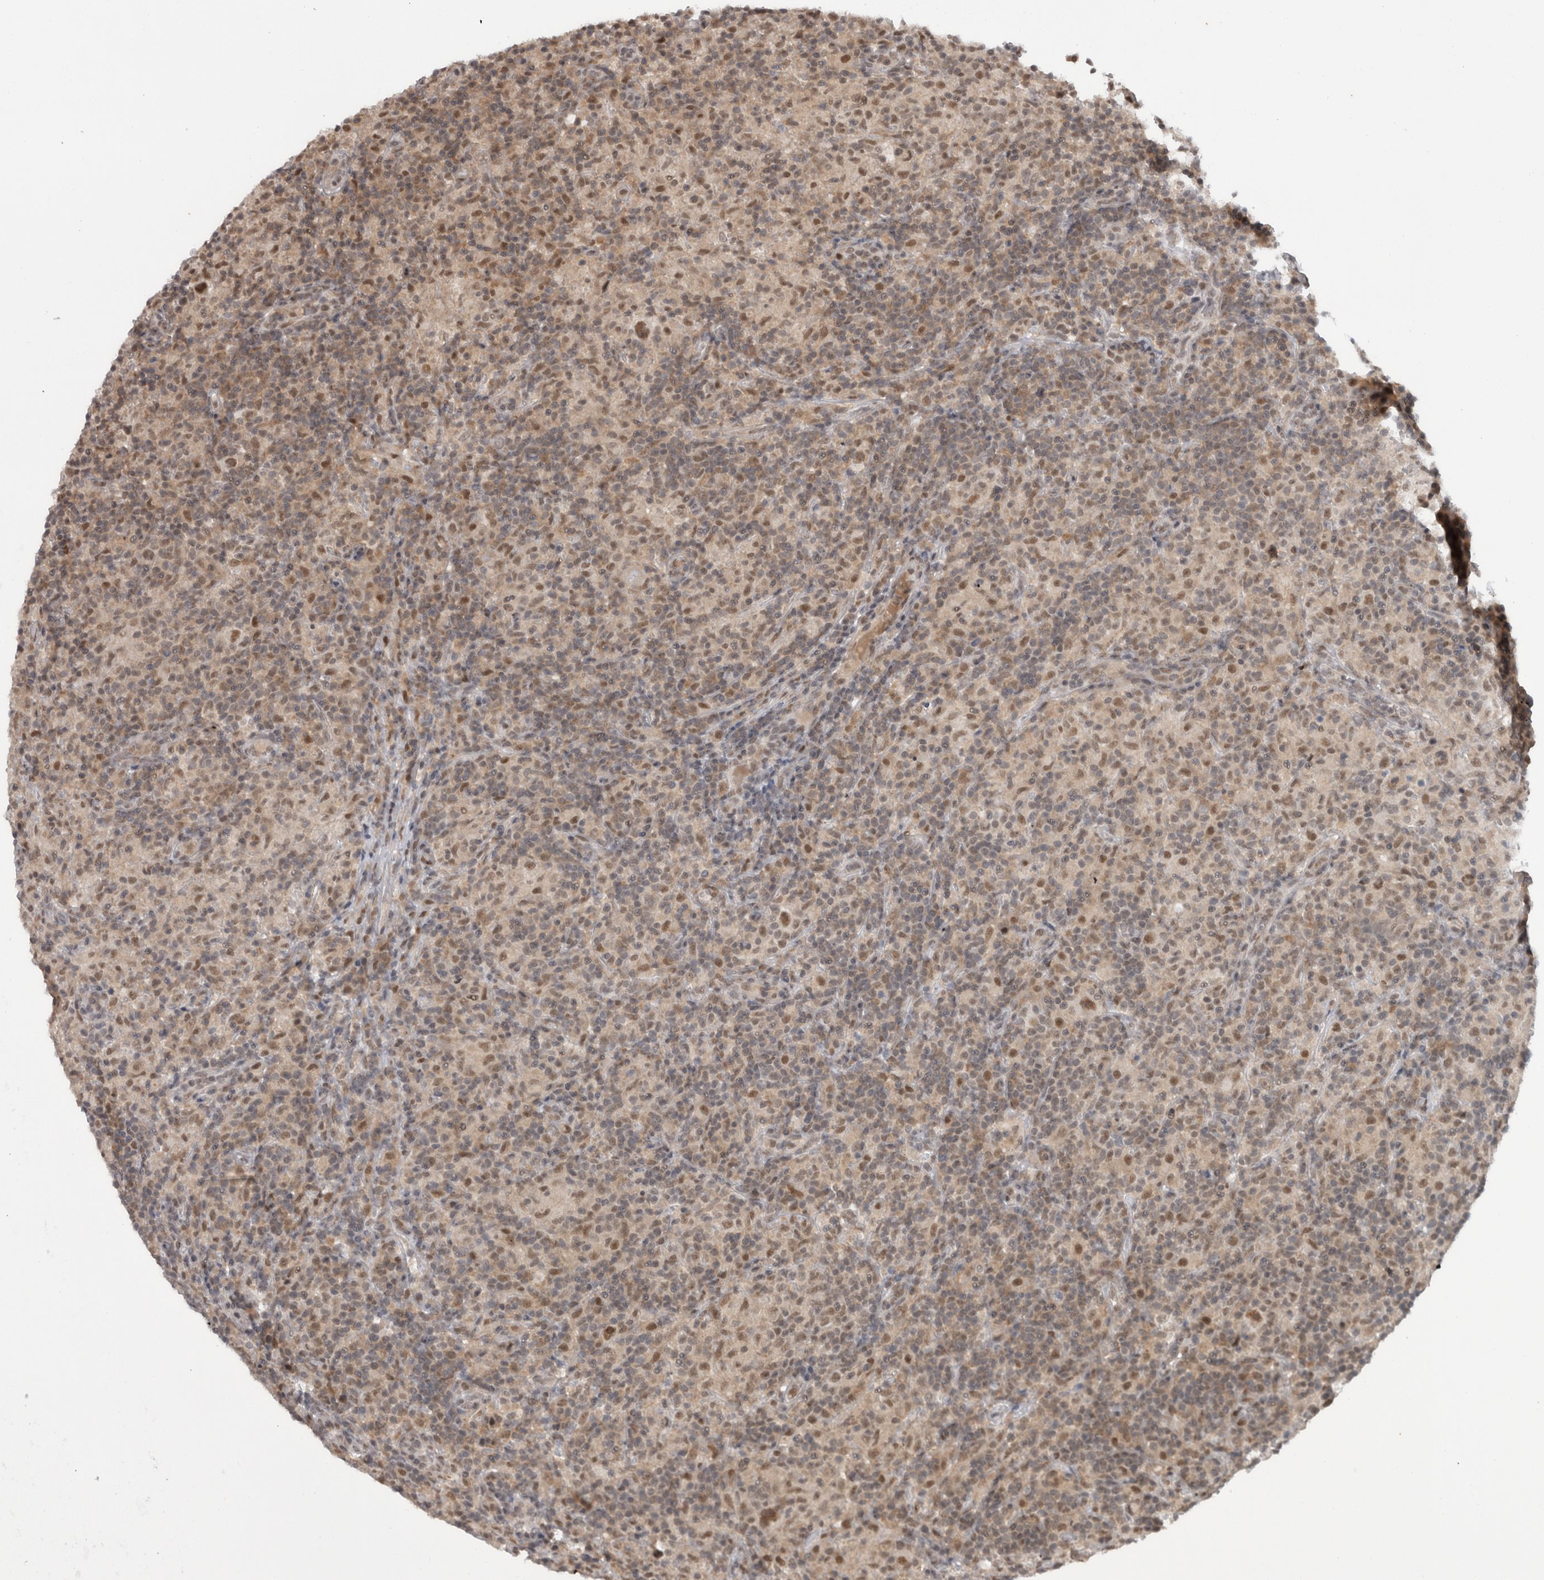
{"staining": {"intensity": "moderate", "quantity": ">75%", "location": "nuclear"}, "tissue": "lymphoma", "cell_type": "Tumor cells", "image_type": "cancer", "snomed": [{"axis": "morphology", "description": "Hodgkin's disease, NOS"}, {"axis": "topography", "description": "Lymph node"}], "caption": "Approximately >75% of tumor cells in Hodgkin's disease display moderate nuclear protein expression as visualized by brown immunohistochemical staining.", "gene": "MICU3", "patient": {"sex": "male", "age": 70}}